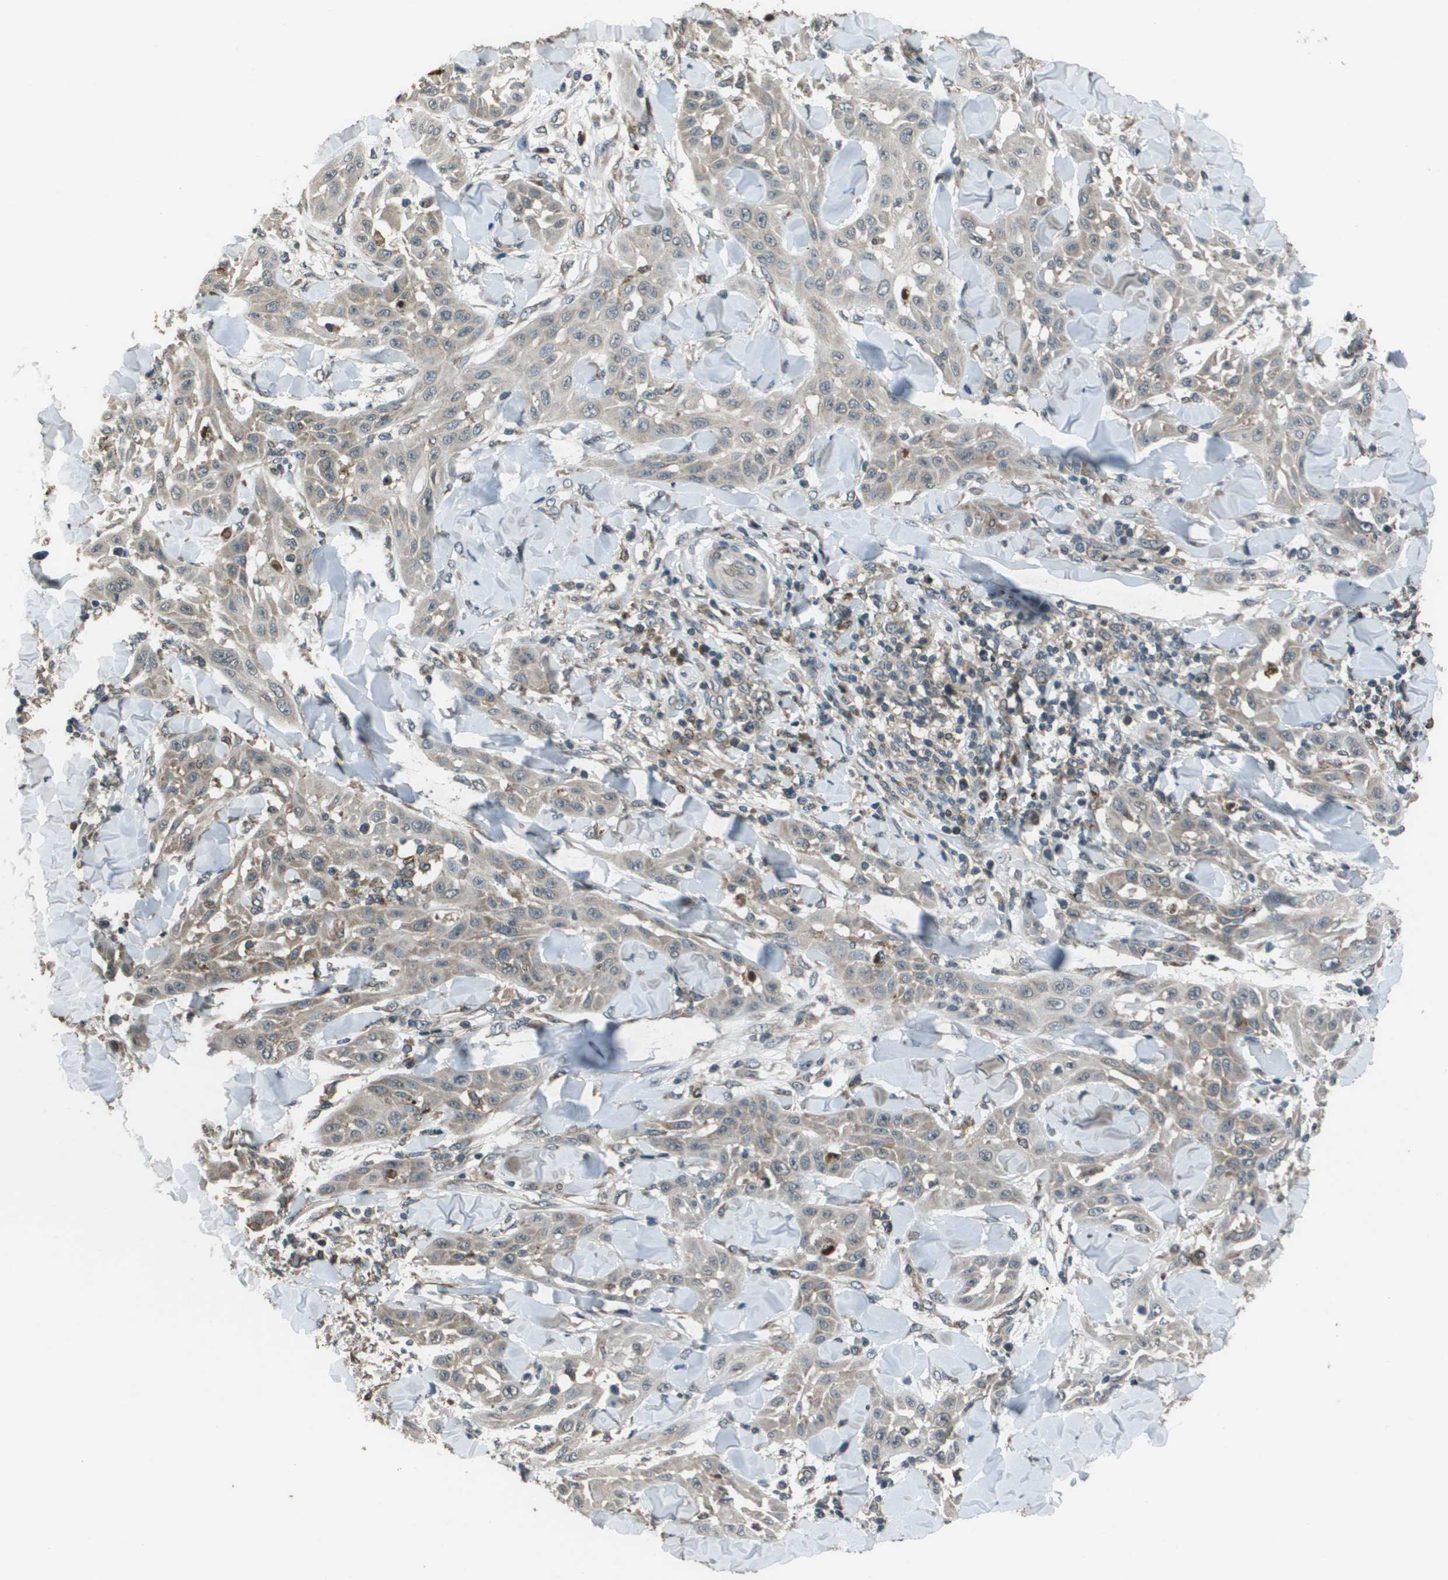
{"staining": {"intensity": "negative", "quantity": "none", "location": "none"}, "tissue": "skin cancer", "cell_type": "Tumor cells", "image_type": "cancer", "snomed": [{"axis": "morphology", "description": "Squamous cell carcinoma, NOS"}, {"axis": "topography", "description": "Skin"}], "caption": "Immunohistochemistry histopathology image of neoplastic tissue: human skin cancer (squamous cell carcinoma) stained with DAB (3,3'-diaminobenzidine) shows no significant protein expression in tumor cells.", "gene": "GOSR2", "patient": {"sex": "male", "age": 24}}